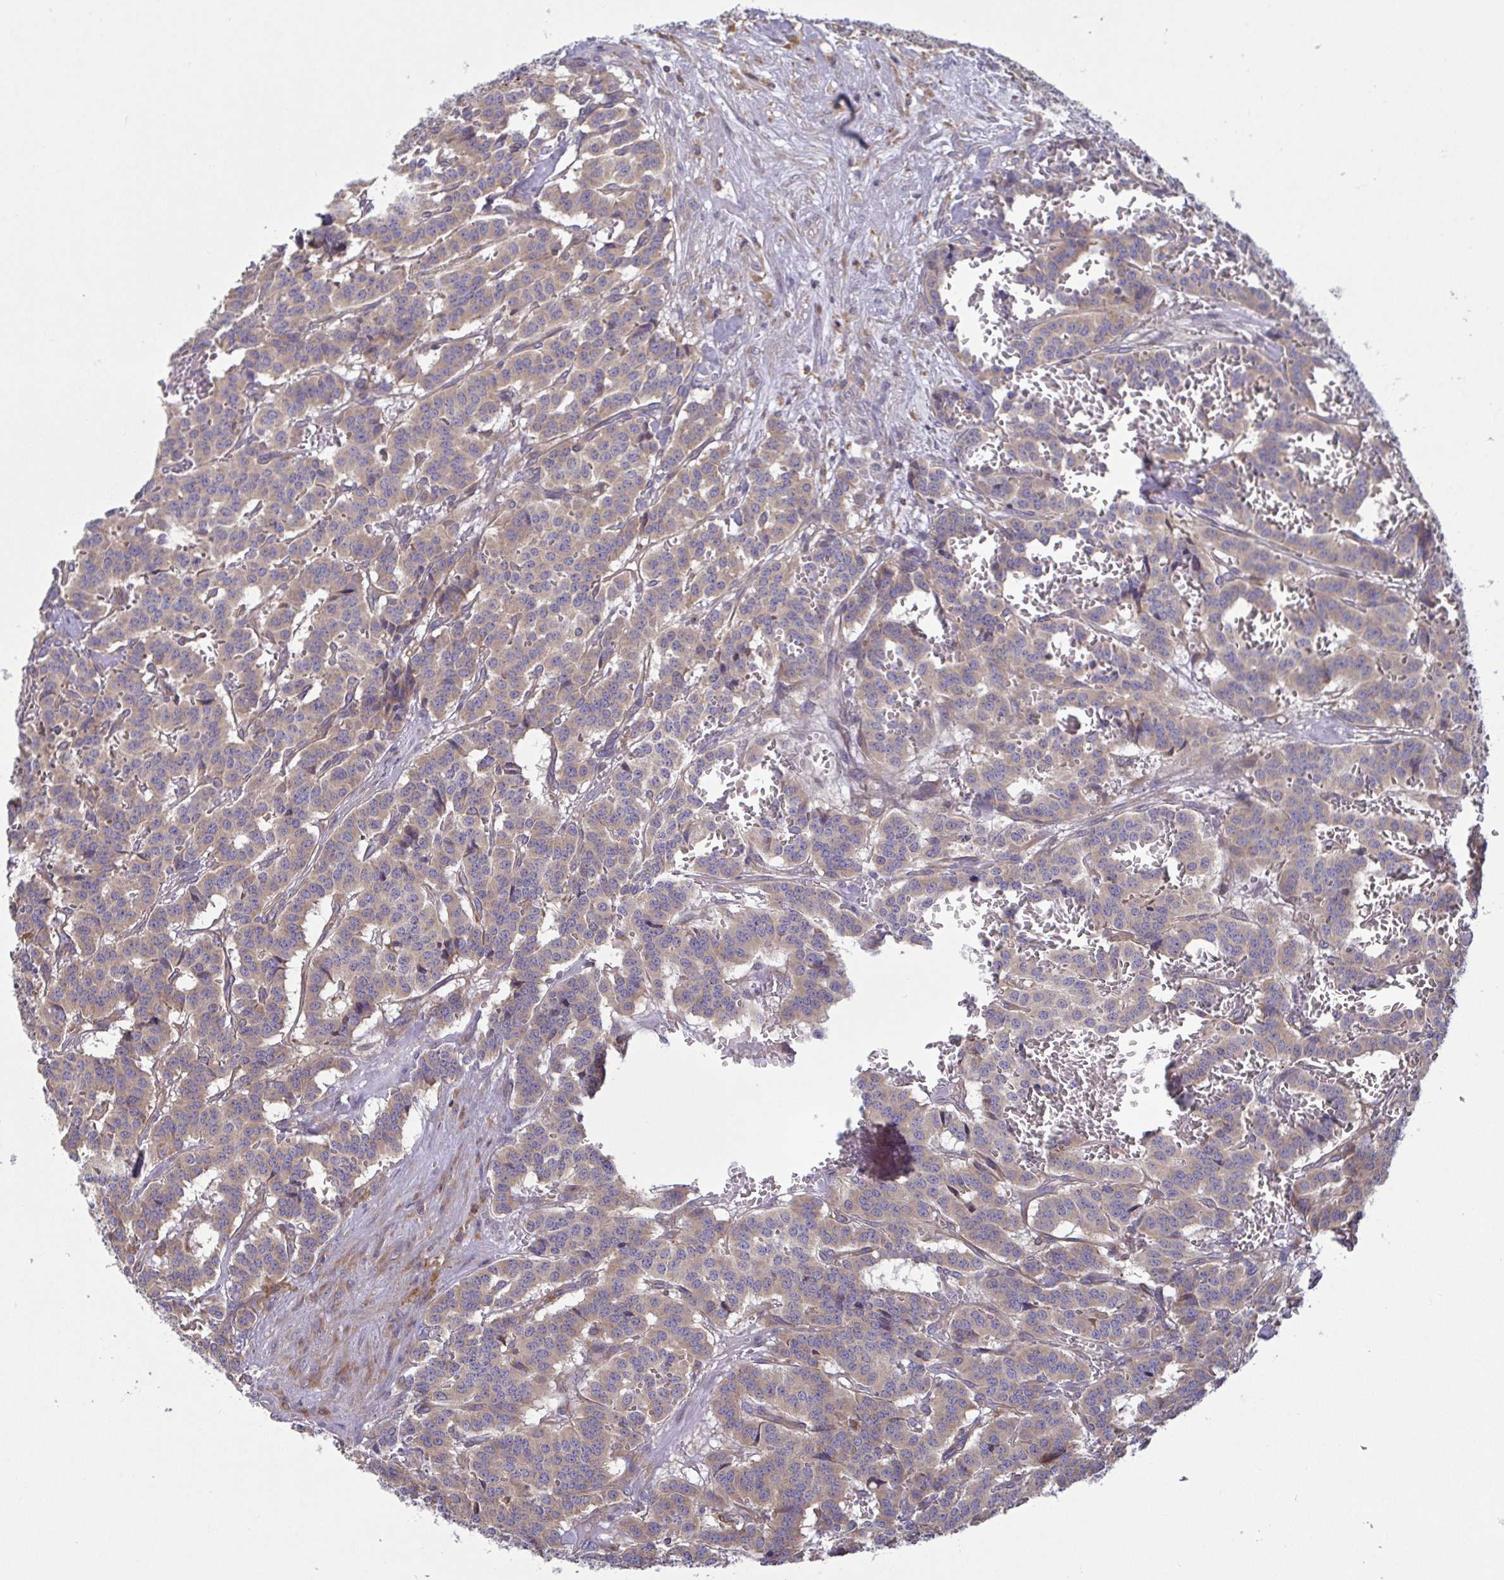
{"staining": {"intensity": "weak", "quantity": ">75%", "location": "cytoplasmic/membranous"}, "tissue": "carcinoid", "cell_type": "Tumor cells", "image_type": "cancer", "snomed": [{"axis": "morphology", "description": "Normal tissue, NOS"}, {"axis": "morphology", "description": "Carcinoid, malignant, NOS"}, {"axis": "topography", "description": "Lung"}], "caption": "Immunohistochemistry of human carcinoid (malignant) exhibits low levels of weak cytoplasmic/membranous staining in about >75% of tumor cells.", "gene": "LMF2", "patient": {"sex": "female", "age": 46}}